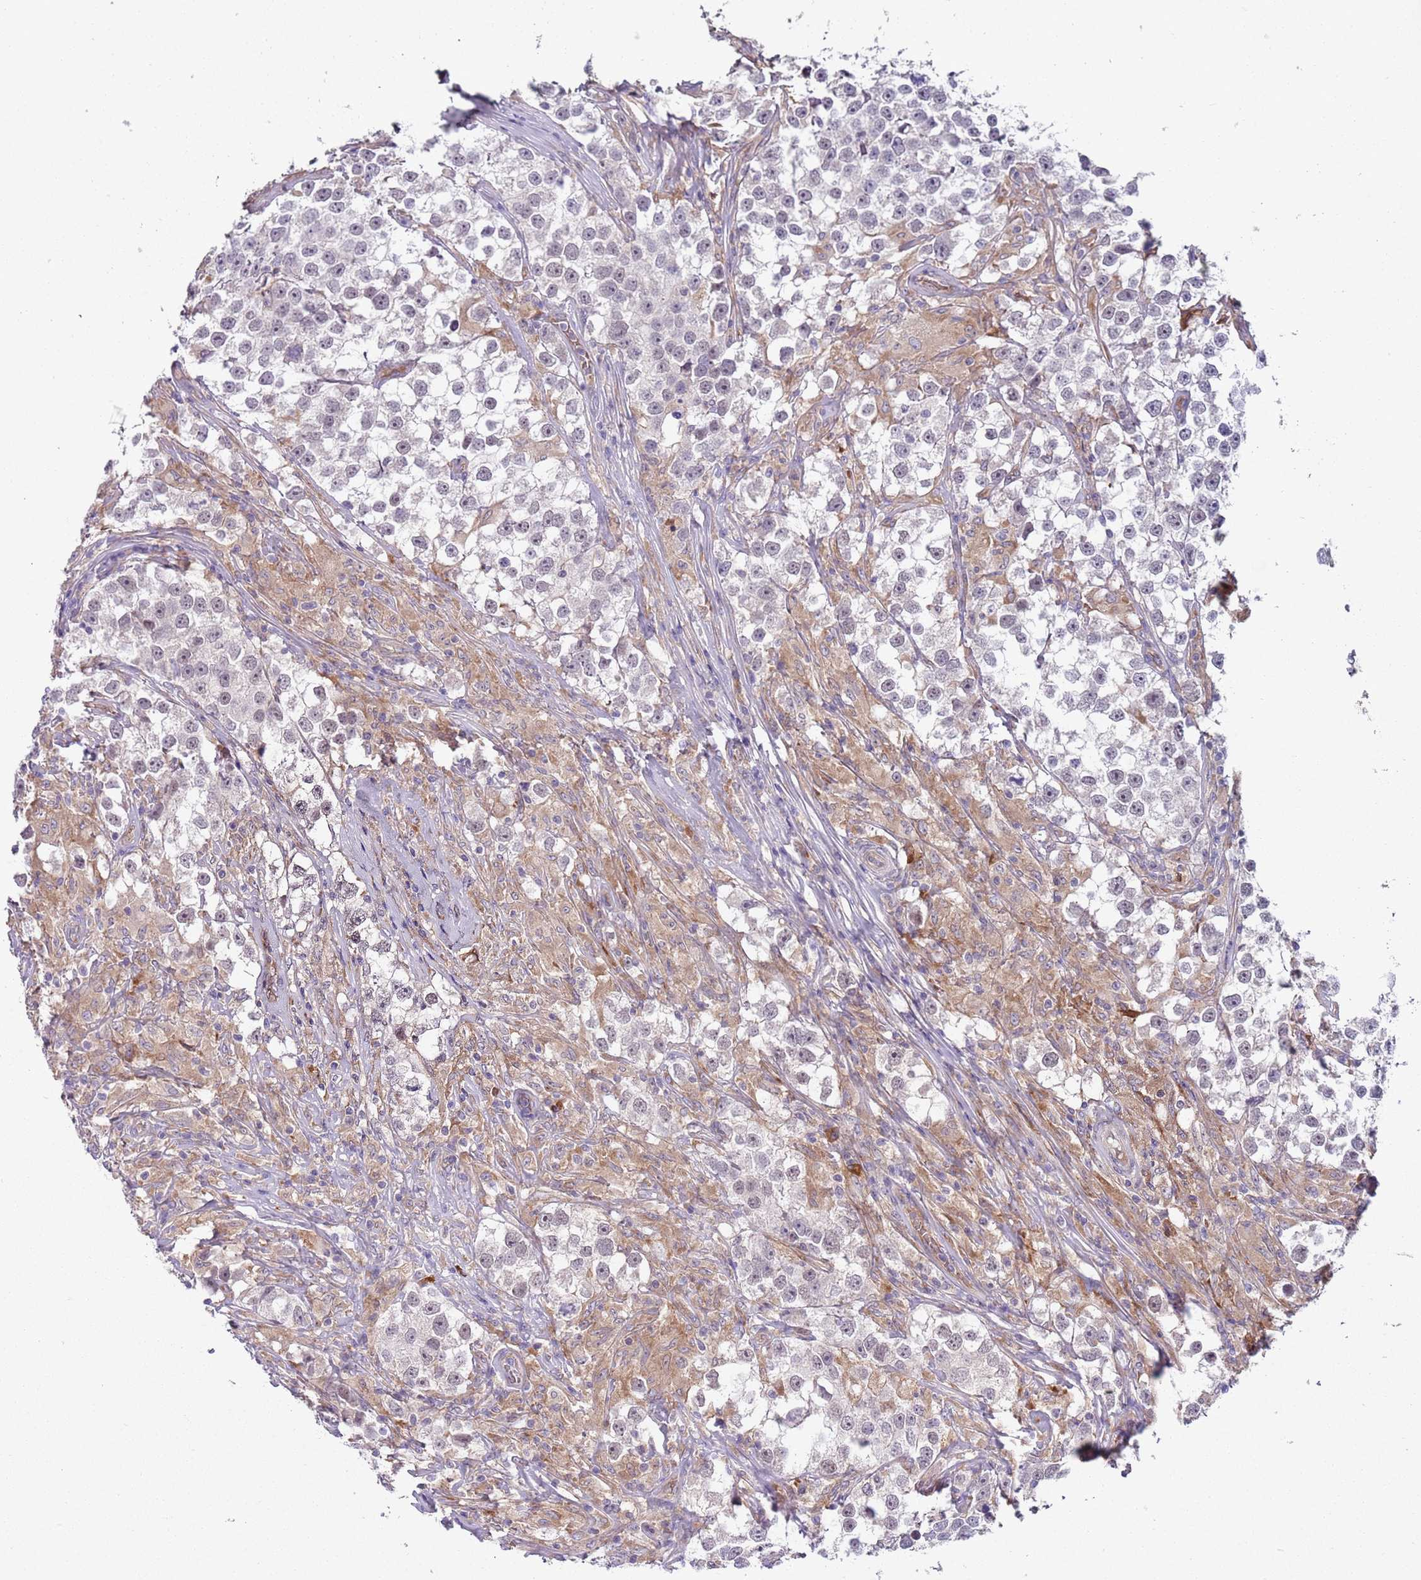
{"staining": {"intensity": "negative", "quantity": "none", "location": "none"}, "tissue": "testis cancer", "cell_type": "Tumor cells", "image_type": "cancer", "snomed": [{"axis": "morphology", "description": "Seminoma, NOS"}, {"axis": "topography", "description": "Testis"}], "caption": "This is an IHC image of human testis cancer (seminoma). There is no positivity in tumor cells.", "gene": "VWCE", "patient": {"sex": "male", "age": 46}}